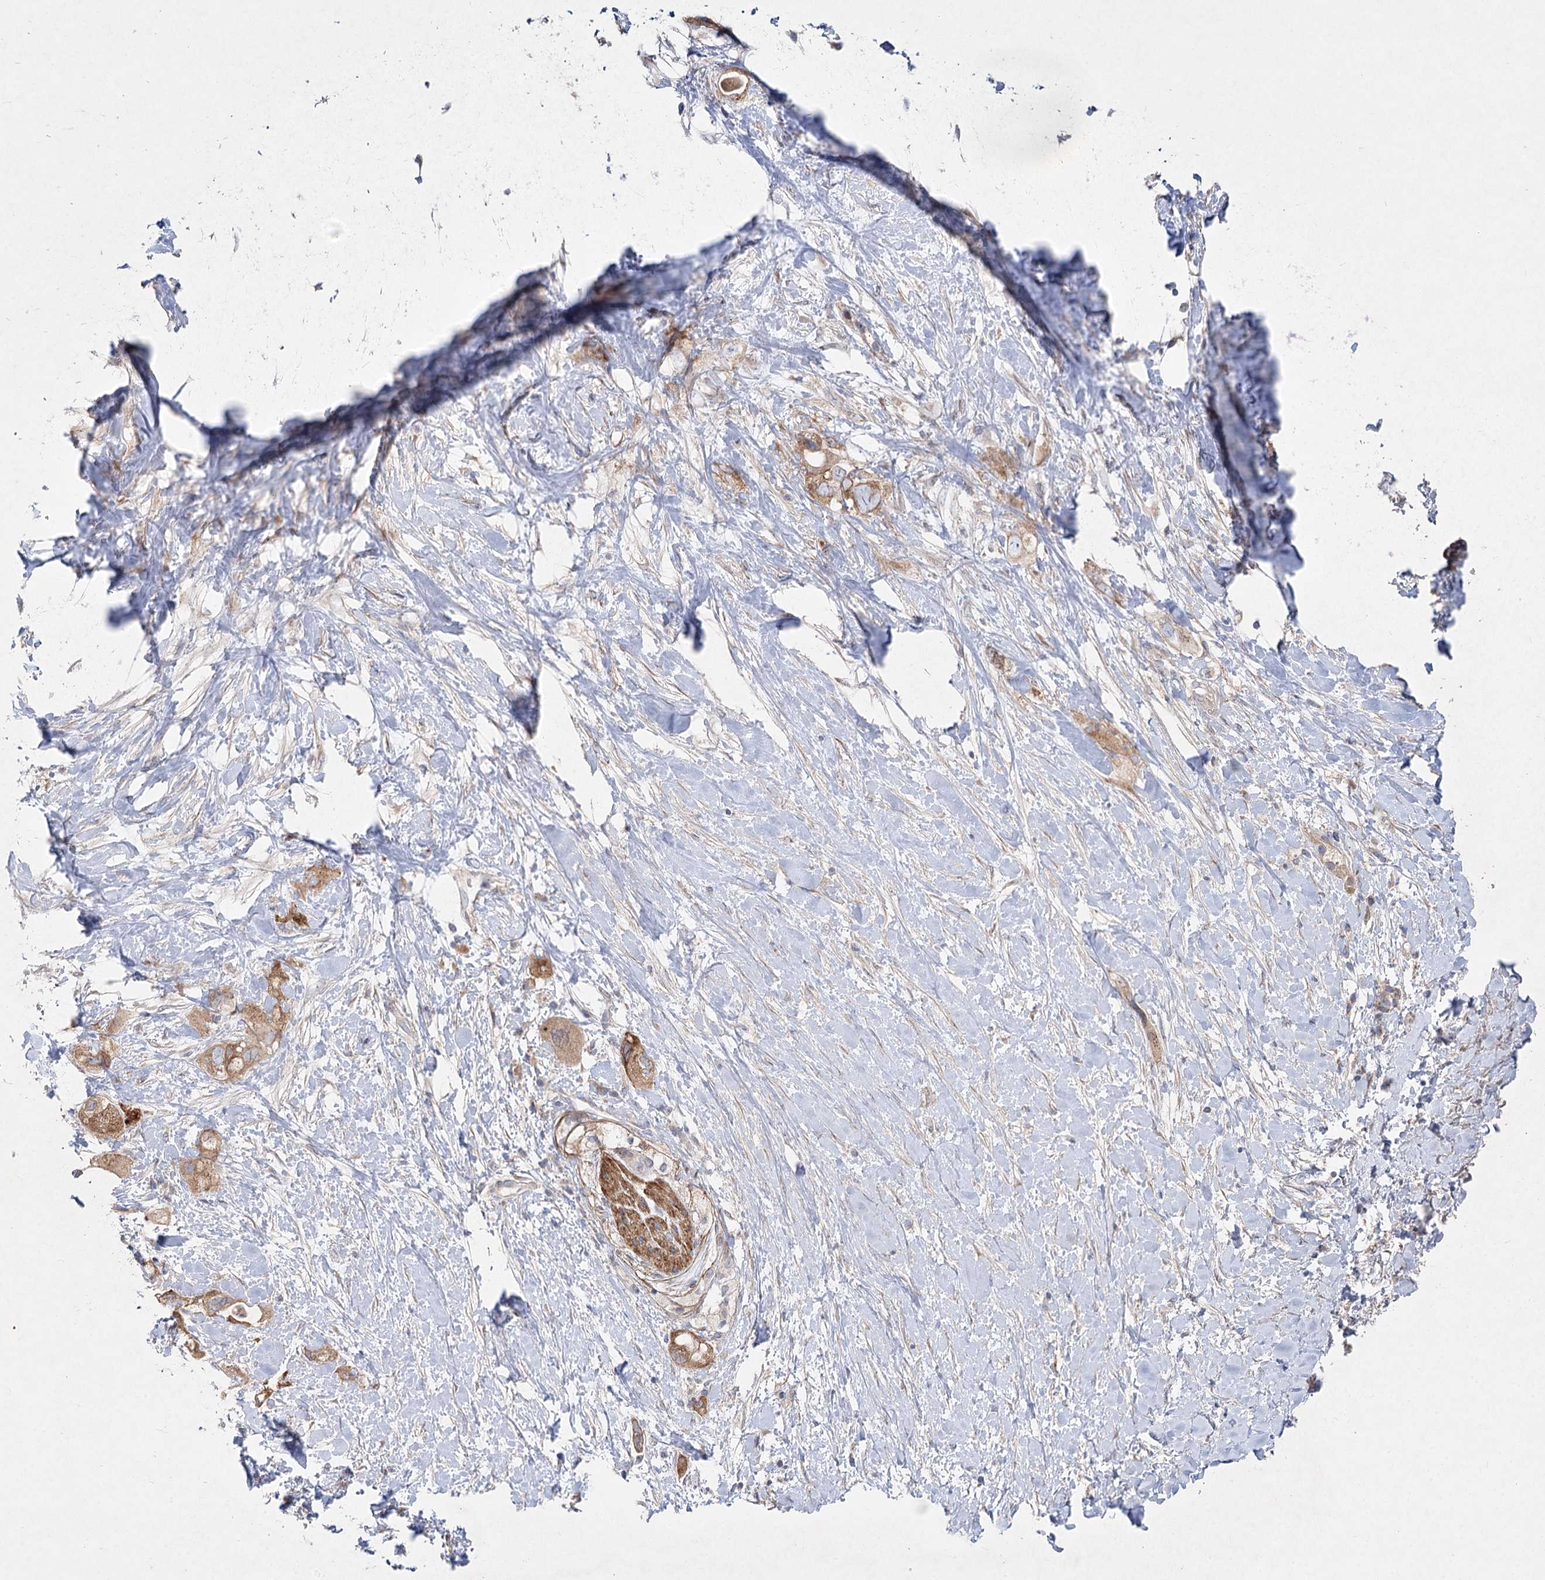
{"staining": {"intensity": "moderate", "quantity": ">75%", "location": "cytoplasmic/membranous"}, "tissue": "pancreatic cancer", "cell_type": "Tumor cells", "image_type": "cancer", "snomed": [{"axis": "morphology", "description": "Adenocarcinoma, NOS"}, {"axis": "topography", "description": "Pancreas"}], "caption": "Approximately >75% of tumor cells in human adenocarcinoma (pancreatic) demonstrate moderate cytoplasmic/membranous protein positivity as visualized by brown immunohistochemical staining.", "gene": "SH3BP5L", "patient": {"sex": "female", "age": 56}}